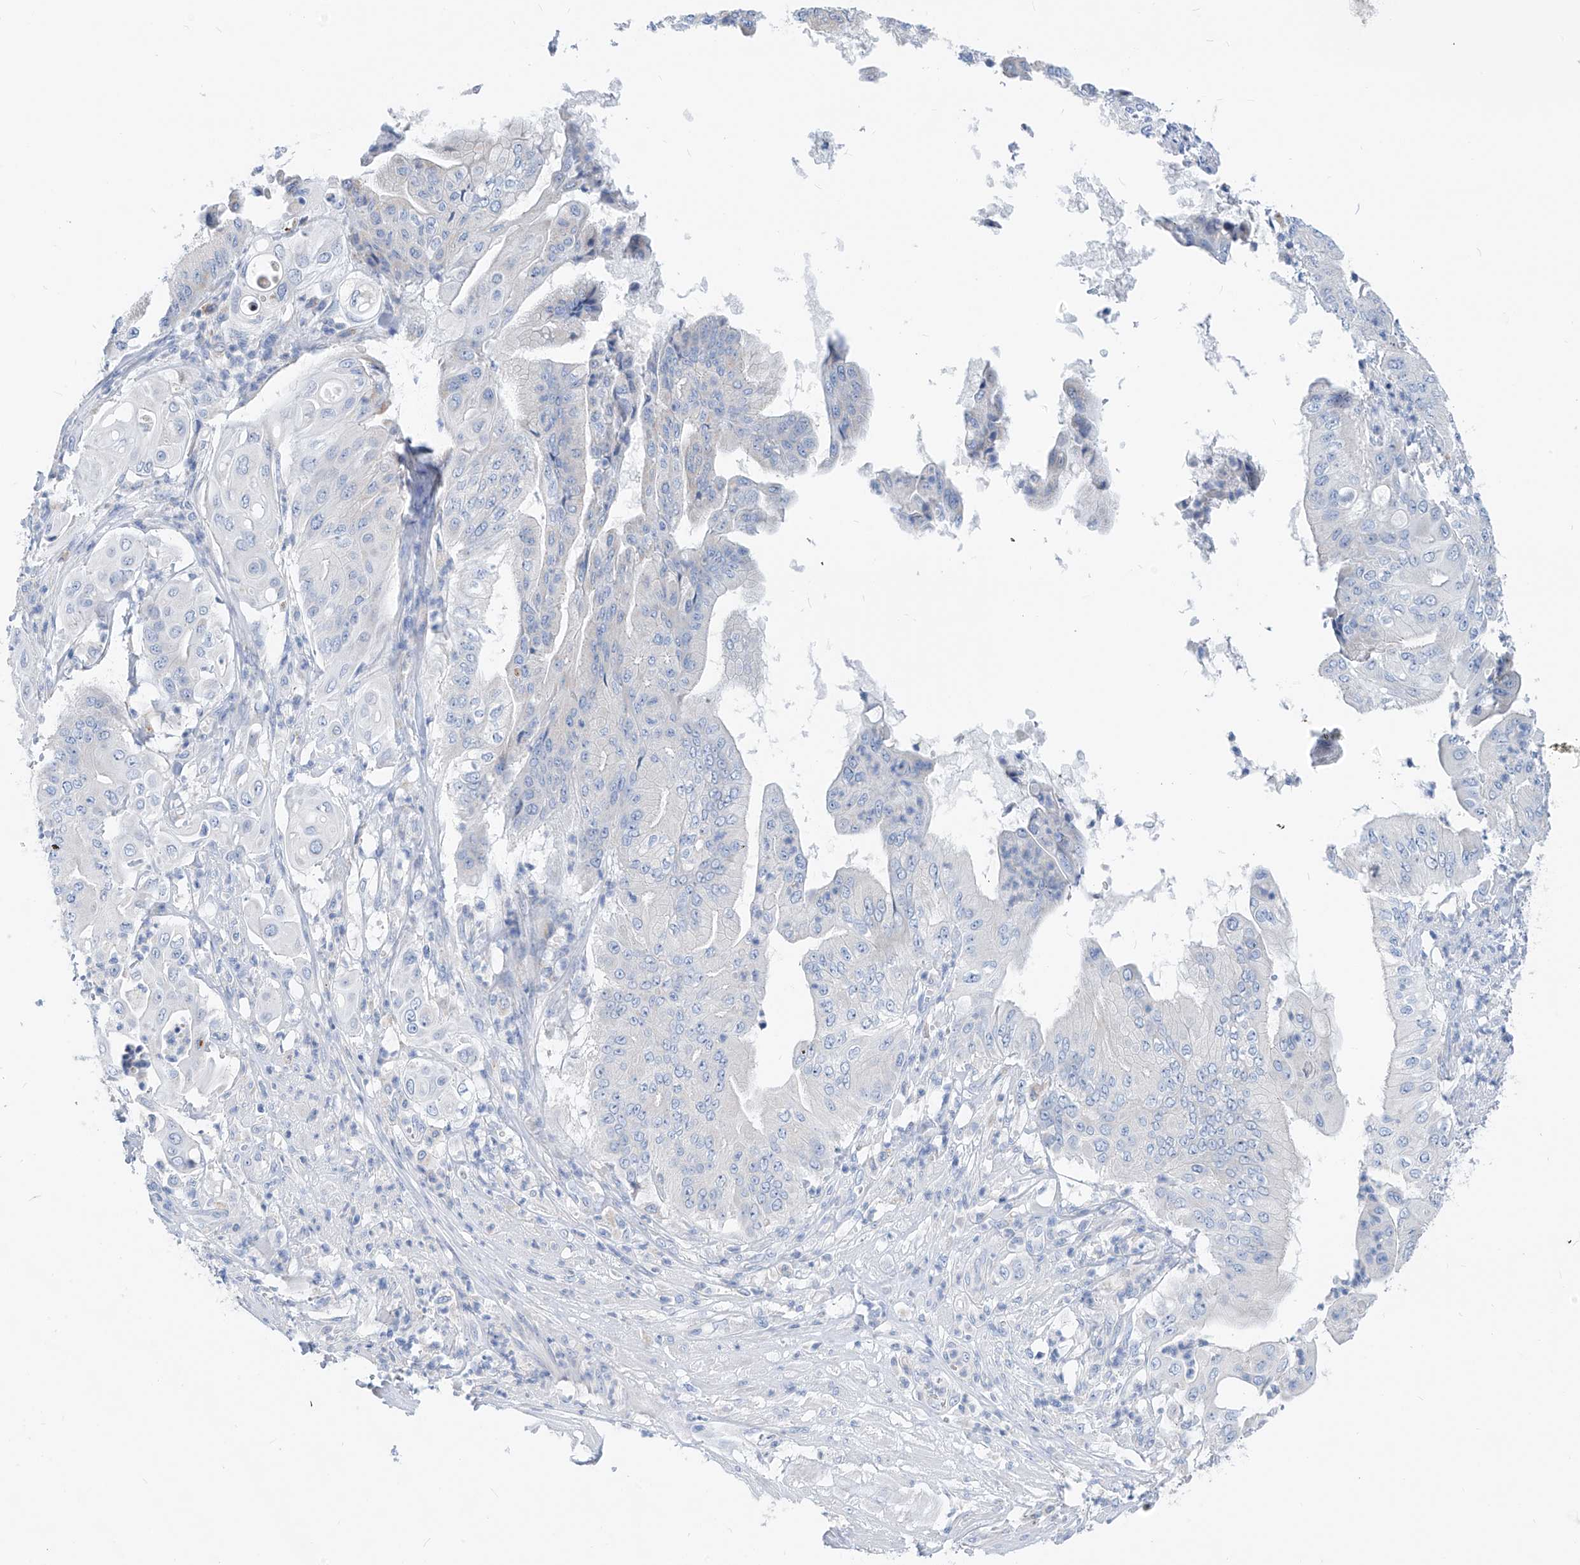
{"staining": {"intensity": "negative", "quantity": "none", "location": "none"}, "tissue": "pancreatic cancer", "cell_type": "Tumor cells", "image_type": "cancer", "snomed": [{"axis": "morphology", "description": "Adenocarcinoma, NOS"}, {"axis": "topography", "description": "Pancreas"}], "caption": "Adenocarcinoma (pancreatic) stained for a protein using IHC shows no staining tumor cells.", "gene": "ZNF404", "patient": {"sex": "female", "age": 77}}